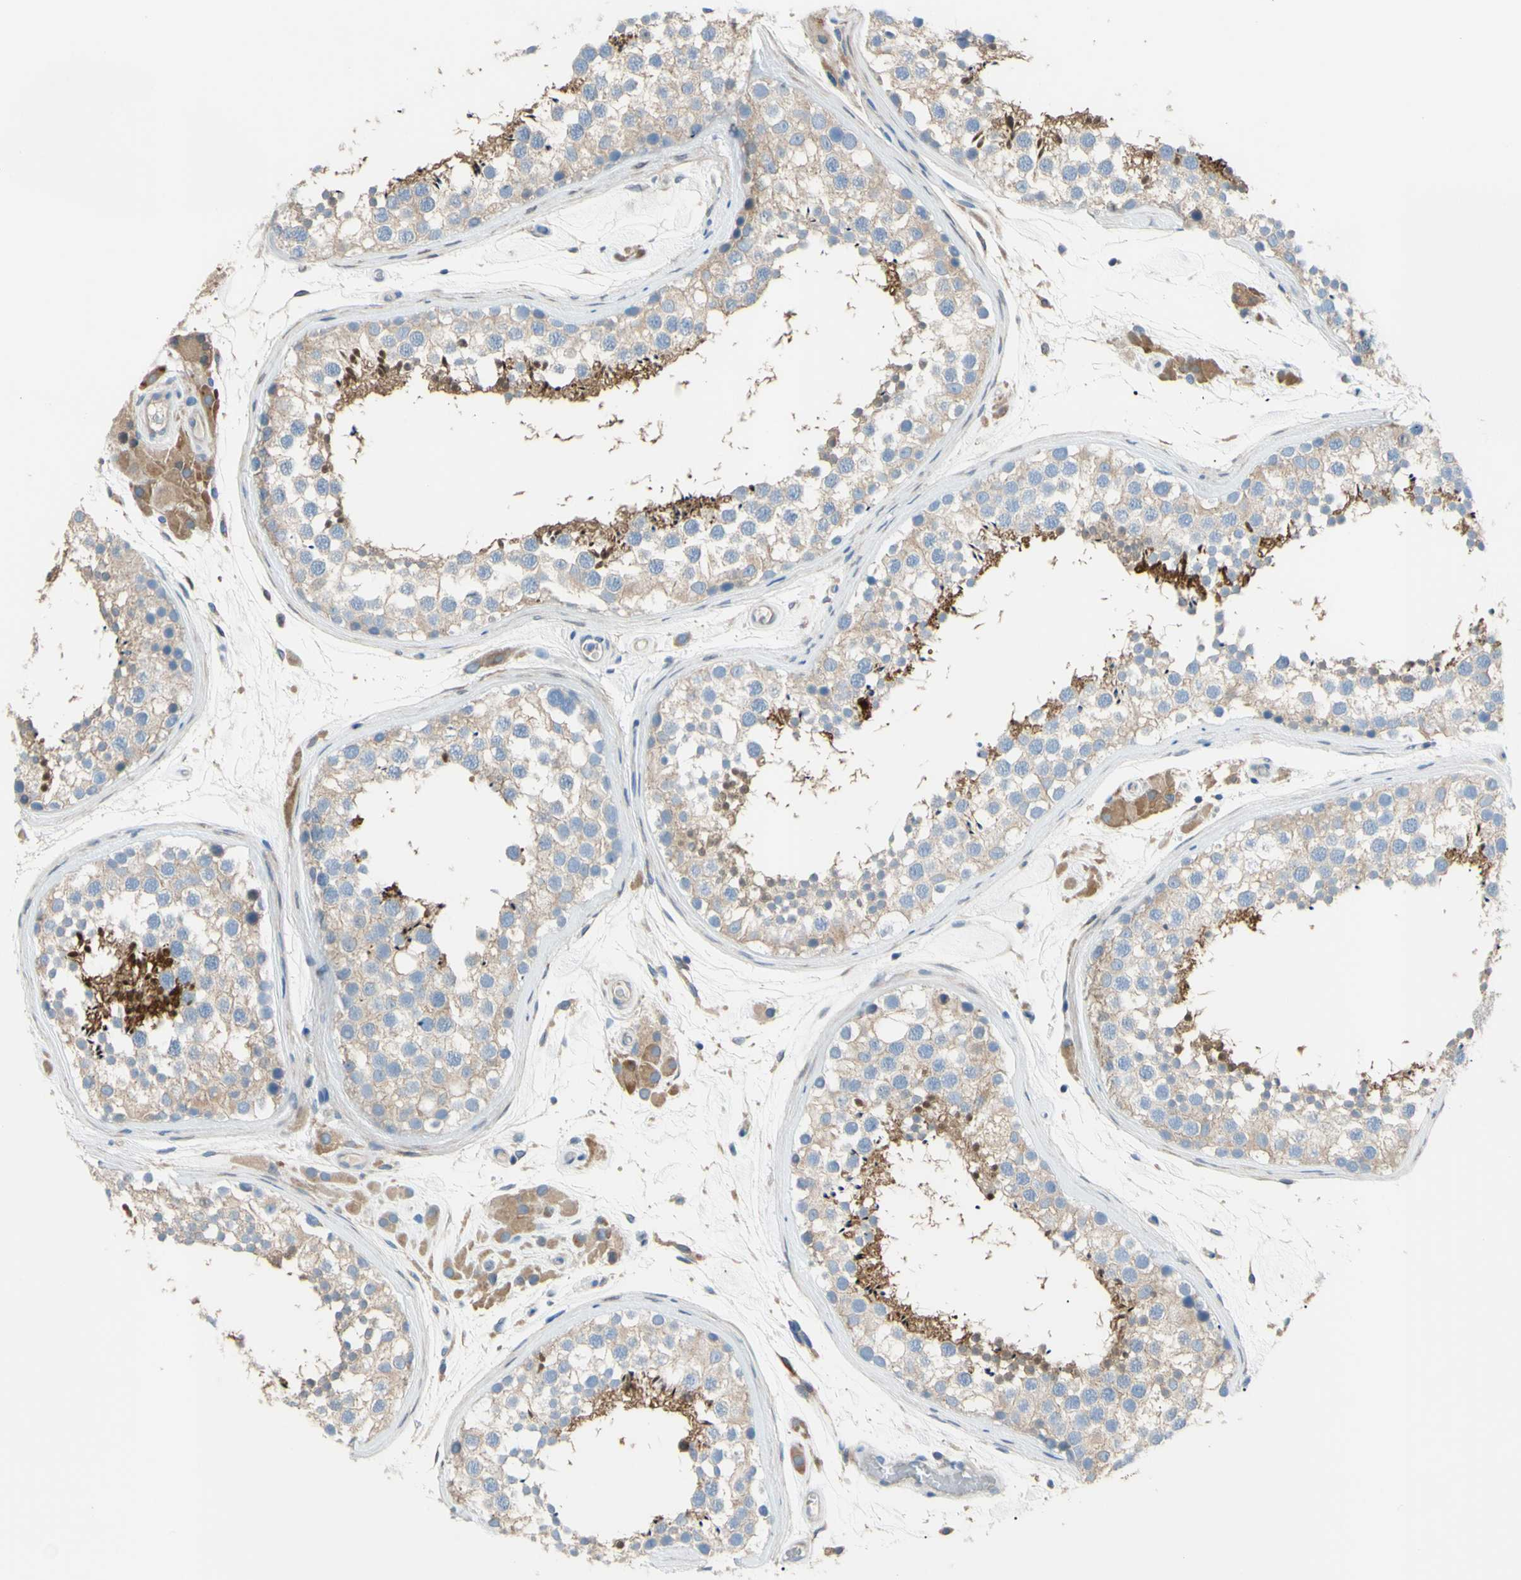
{"staining": {"intensity": "weak", "quantity": ">75%", "location": "cytoplasmic/membranous"}, "tissue": "testis", "cell_type": "Cells in seminiferous ducts", "image_type": "normal", "snomed": [{"axis": "morphology", "description": "Normal tissue, NOS"}, {"axis": "topography", "description": "Testis"}], "caption": "A photomicrograph of testis stained for a protein displays weak cytoplasmic/membranous brown staining in cells in seminiferous ducts.", "gene": "TMEM59L", "patient": {"sex": "male", "age": 46}}